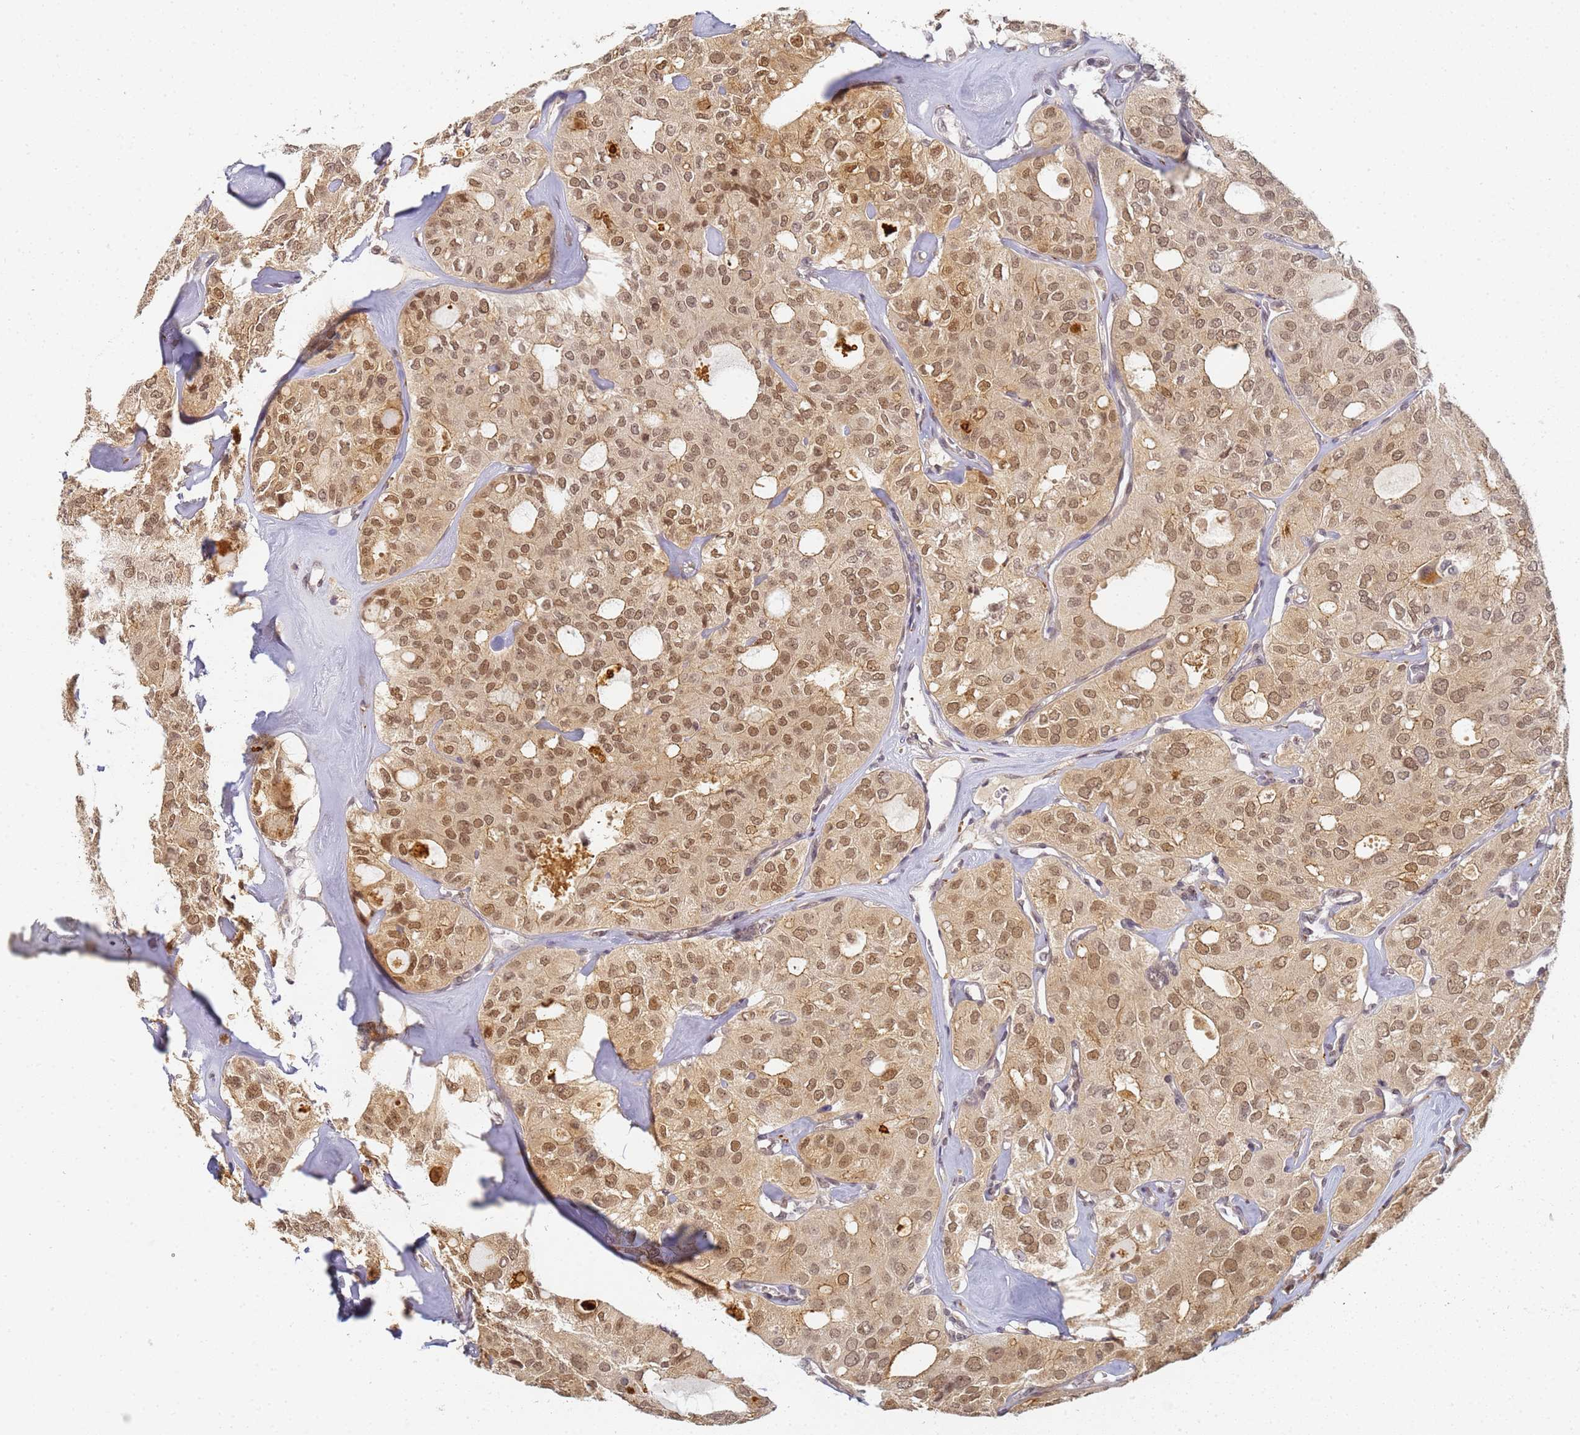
{"staining": {"intensity": "moderate", "quantity": ">75%", "location": "cytoplasmic/membranous,nuclear"}, "tissue": "thyroid cancer", "cell_type": "Tumor cells", "image_type": "cancer", "snomed": [{"axis": "morphology", "description": "Follicular adenoma carcinoma, NOS"}, {"axis": "topography", "description": "Thyroid gland"}], "caption": "Immunohistochemistry of human thyroid cancer (follicular adenoma carcinoma) exhibits medium levels of moderate cytoplasmic/membranous and nuclear staining in about >75% of tumor cells. Using DAB (3,3'-diaminobenzidine) (brown) and hematoxylin (blue) stains, captured at high magnification using brightfield microscopy.", "gene": "HMCES", "patient": {"sex": "male", "age": 75}}